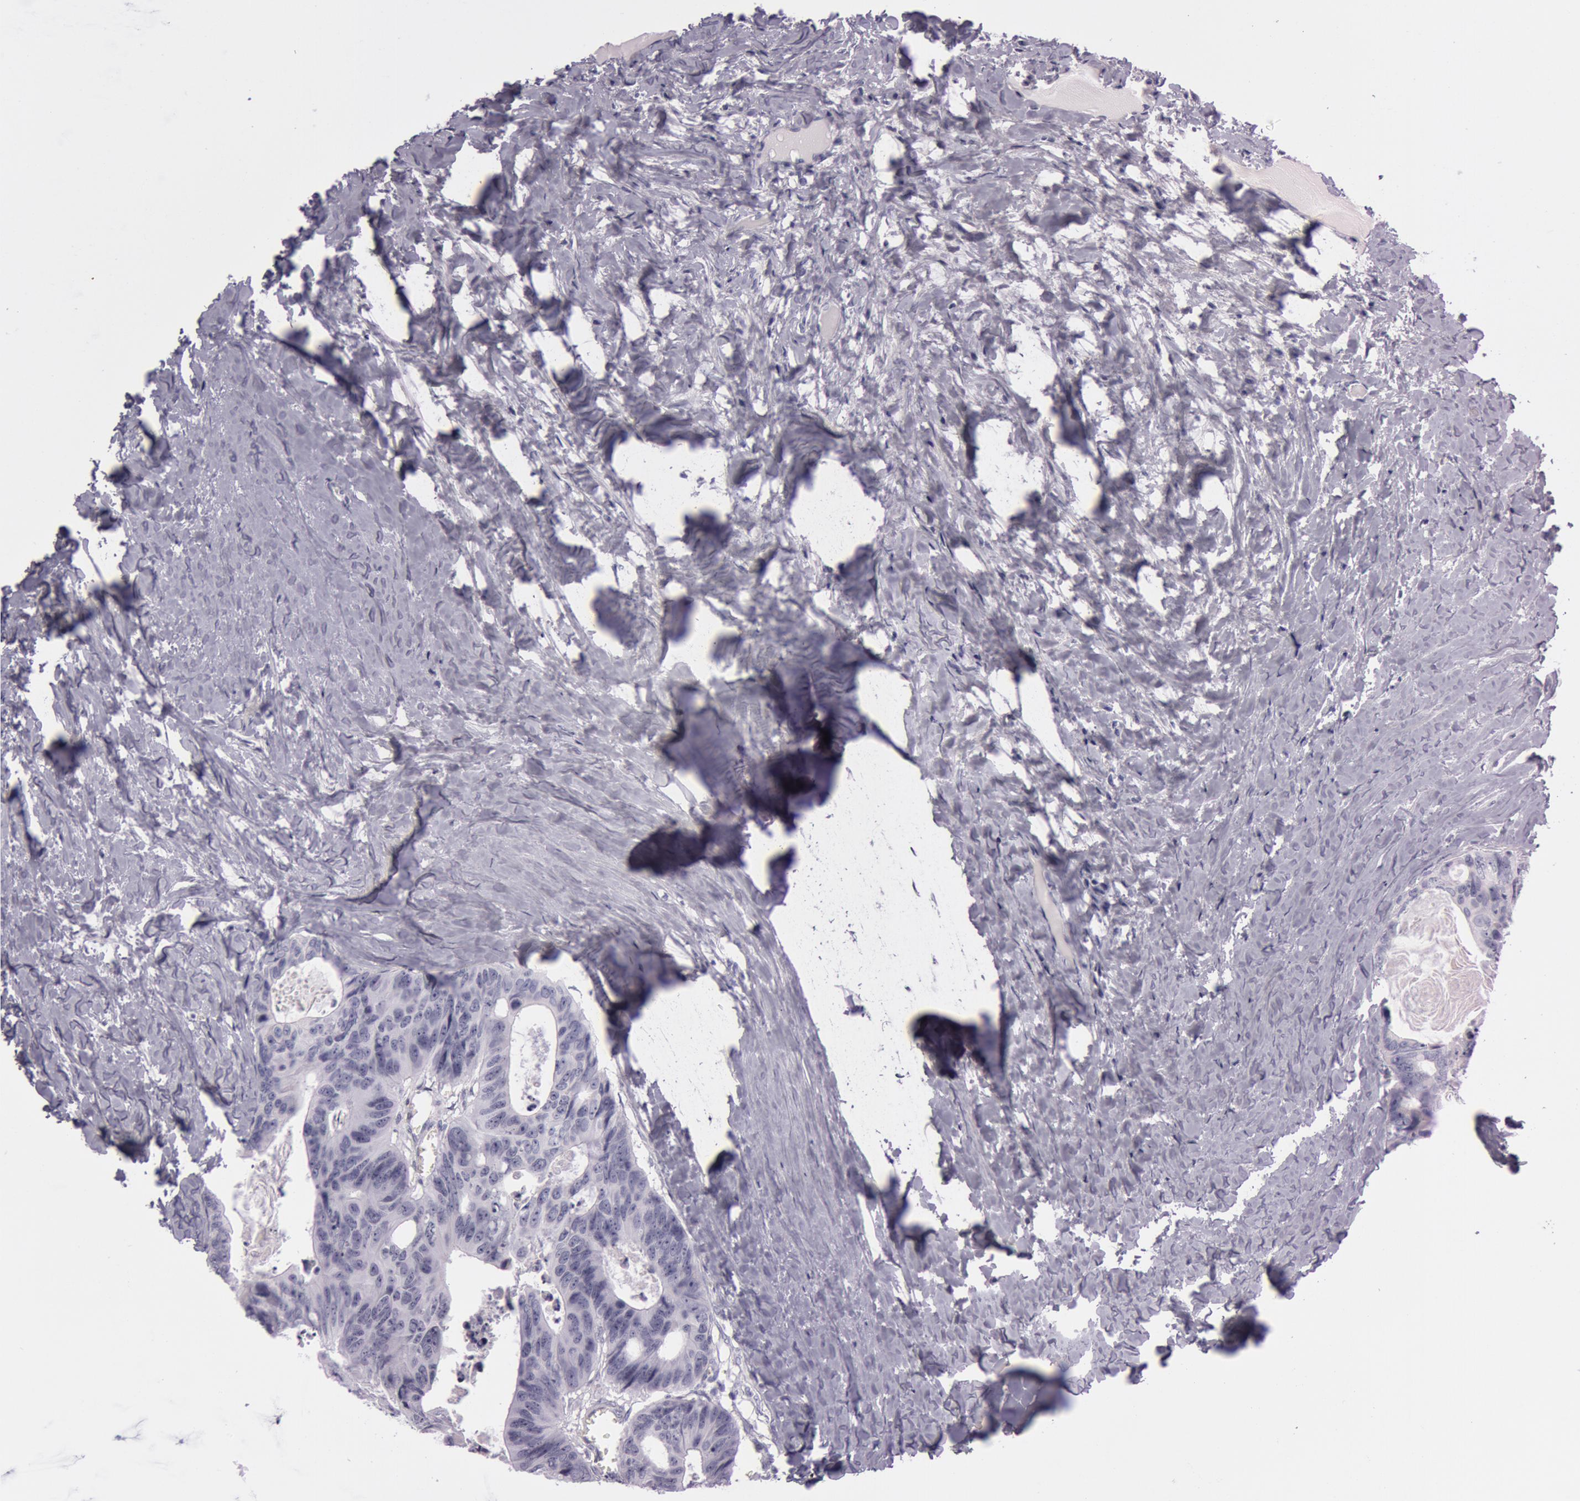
{"staining": {"intensity": "negative", "quantity": "none", "location": "none"}, "tissue": "colorectal cancer", "cell_type": "Tumor cells", "image_type": "cancer", "snomed": [{"axis": "morphology", "description": "Adenocarcinoma, NOS"}, {"axis": "topography", "description": "Colon"}], "caption": "Tumor cells show no significant protein expression in adenocarcinoma (colorectal).", "gene": "S100A7", "patient": {"sex": "female", "age": 55}}